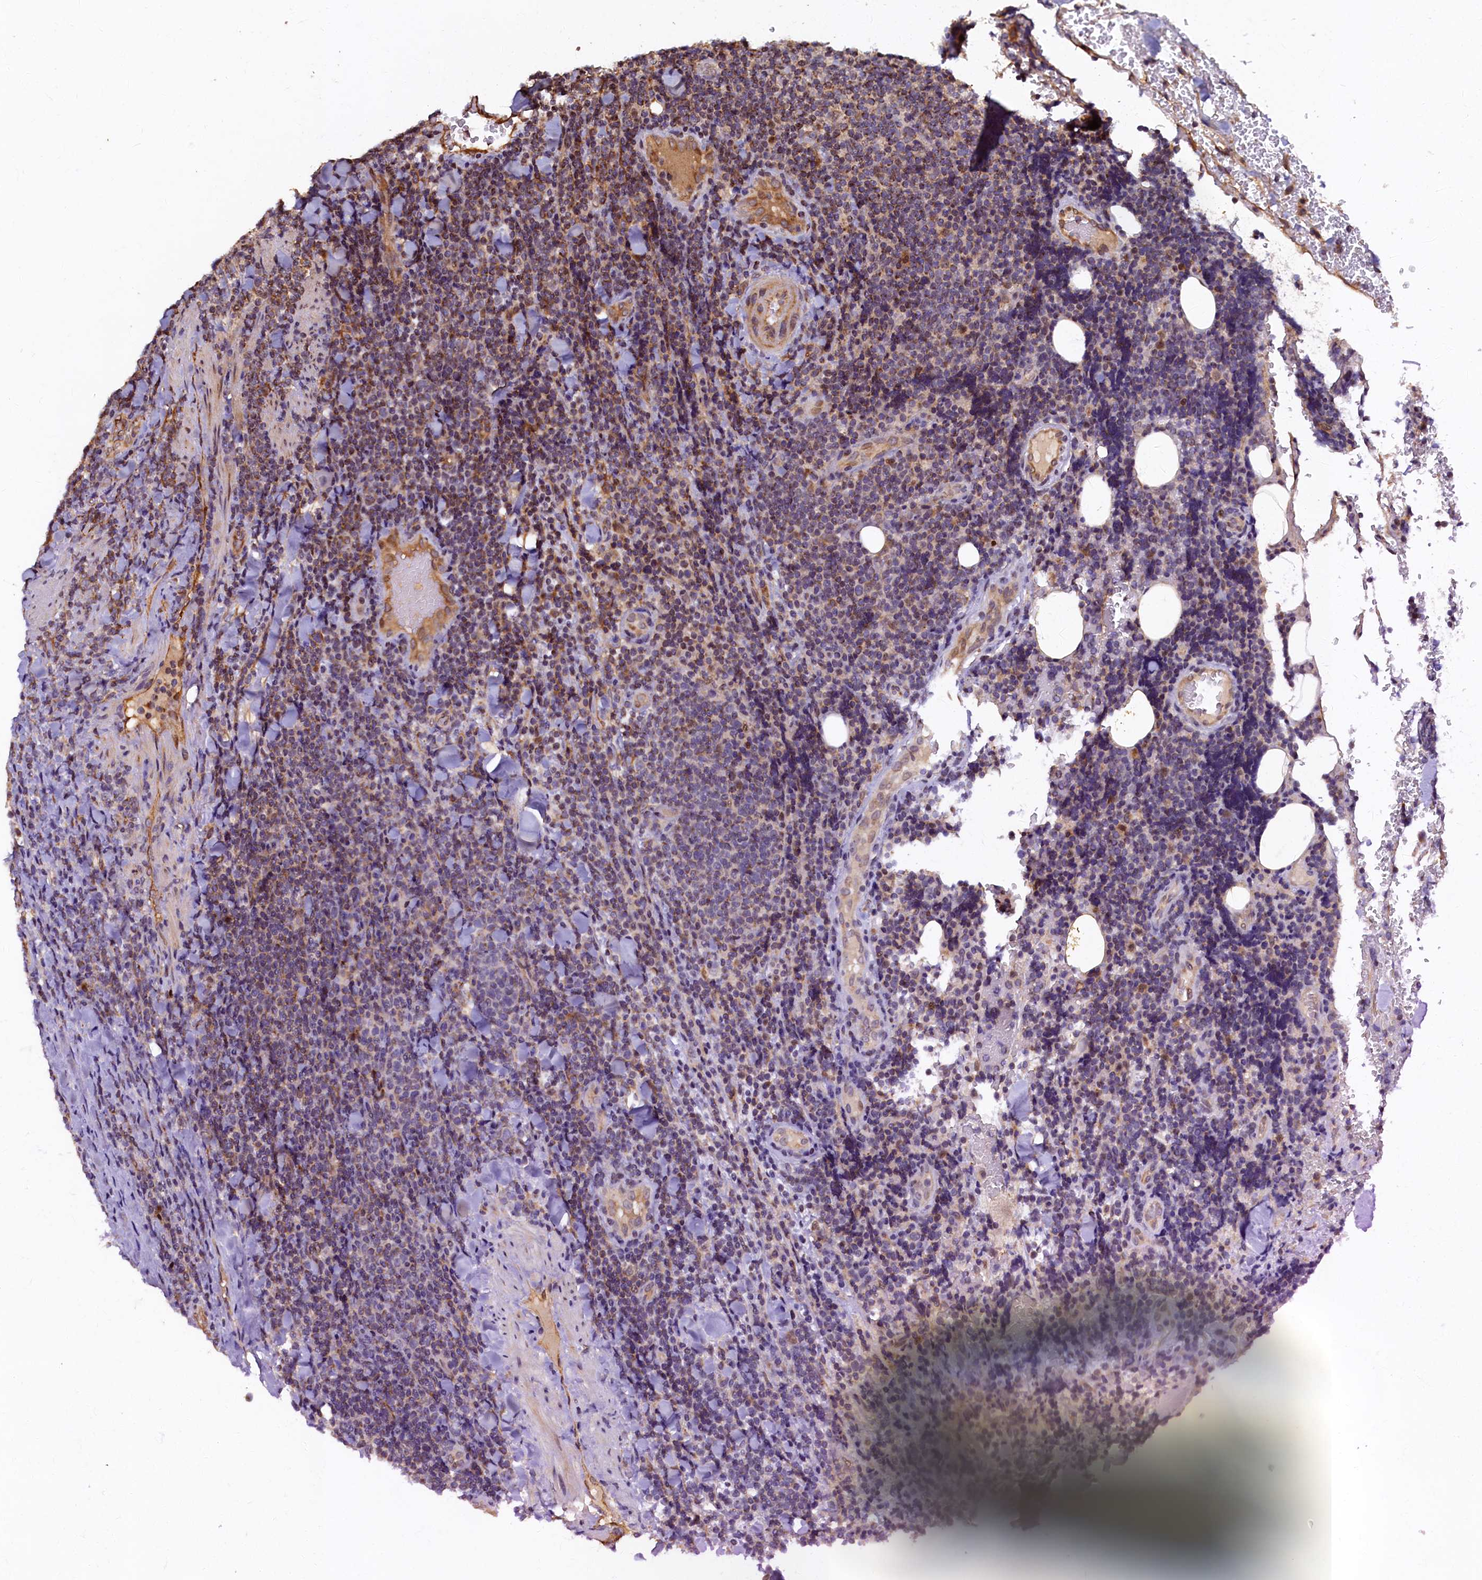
{"staining": {"intensity": "moderate", "quantity": "25%-75%", "location": "cytoplasmic/membranous"}, "tissue": "lymphoma", "cell_type": "Tumor cells", "image_type": "cancer", "snomed": [{"axis": "morphology", "description": "Malignant lymphoma, non-Hodgkin's type, Low grade"}, {"axis": "topography", "description": "Lymph node"}], "caption": "IHC histopathology image of lymphoma stained for a protein (brown), which shows medium levels of moderate cytoplasmic/membranous staining in about 25%-75% of tumor cells.", "gene": "NCKAP5L", "patient": {"sex": "male", "age": 66}}